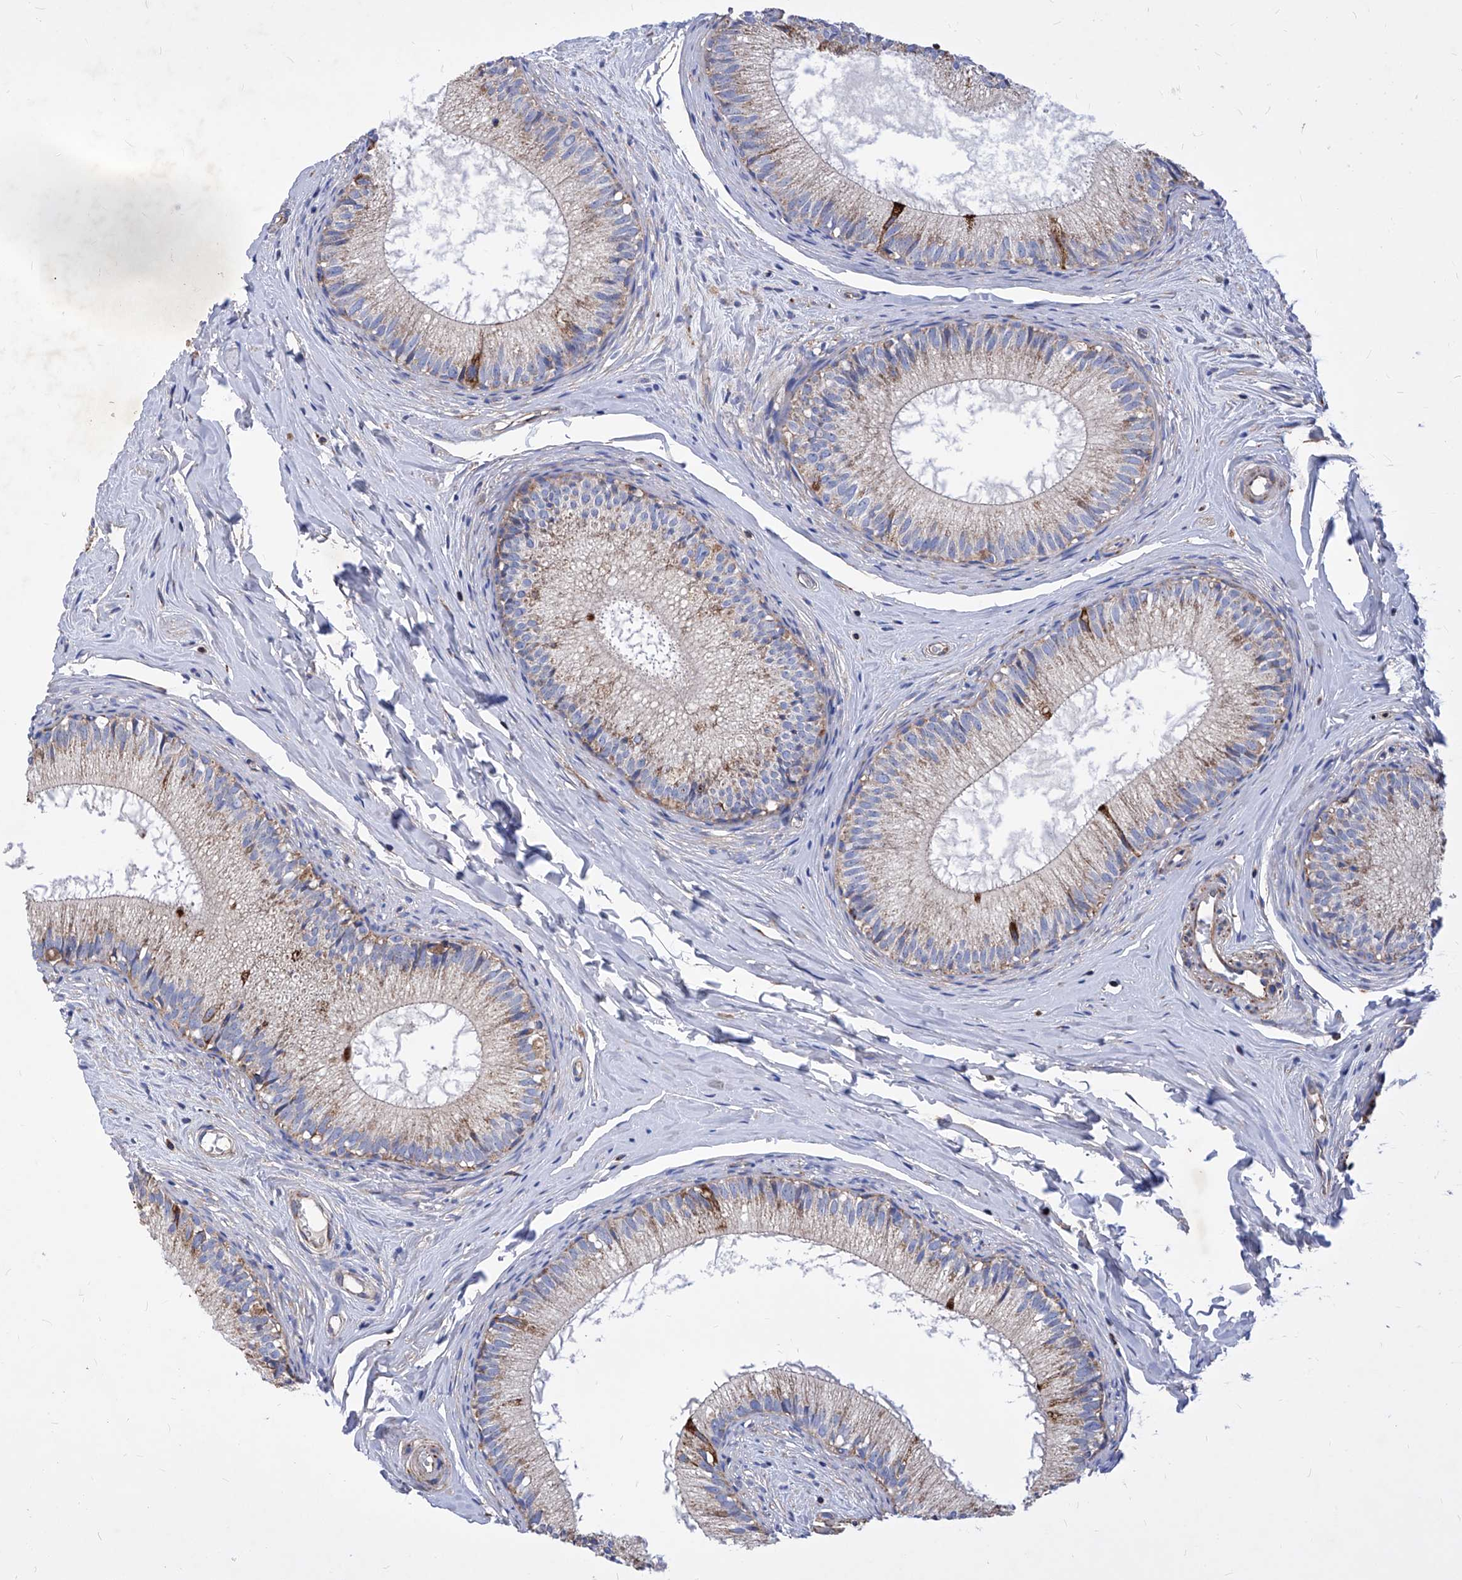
{"staining": {"intensity": "moderate", "quantity": "<25%", "location": "cytoplasmic/membranous"}, "tissue": "epididymis", "cell_type": "Glandular cells", "image_type": "normal", "snomed": [{"axis": "morphology", "description": "Normal tissue, NOS"}, {"axis": "topography", "description": "Epididymis"}], "caption": "Brown immunohistochemical staining in benign epididymis demonstrates moderate cytoplasmic/membranous staining in about <25% of glandular cells.", "gene": "HRNR", "patient": {"sex": "male", "age": 34}}